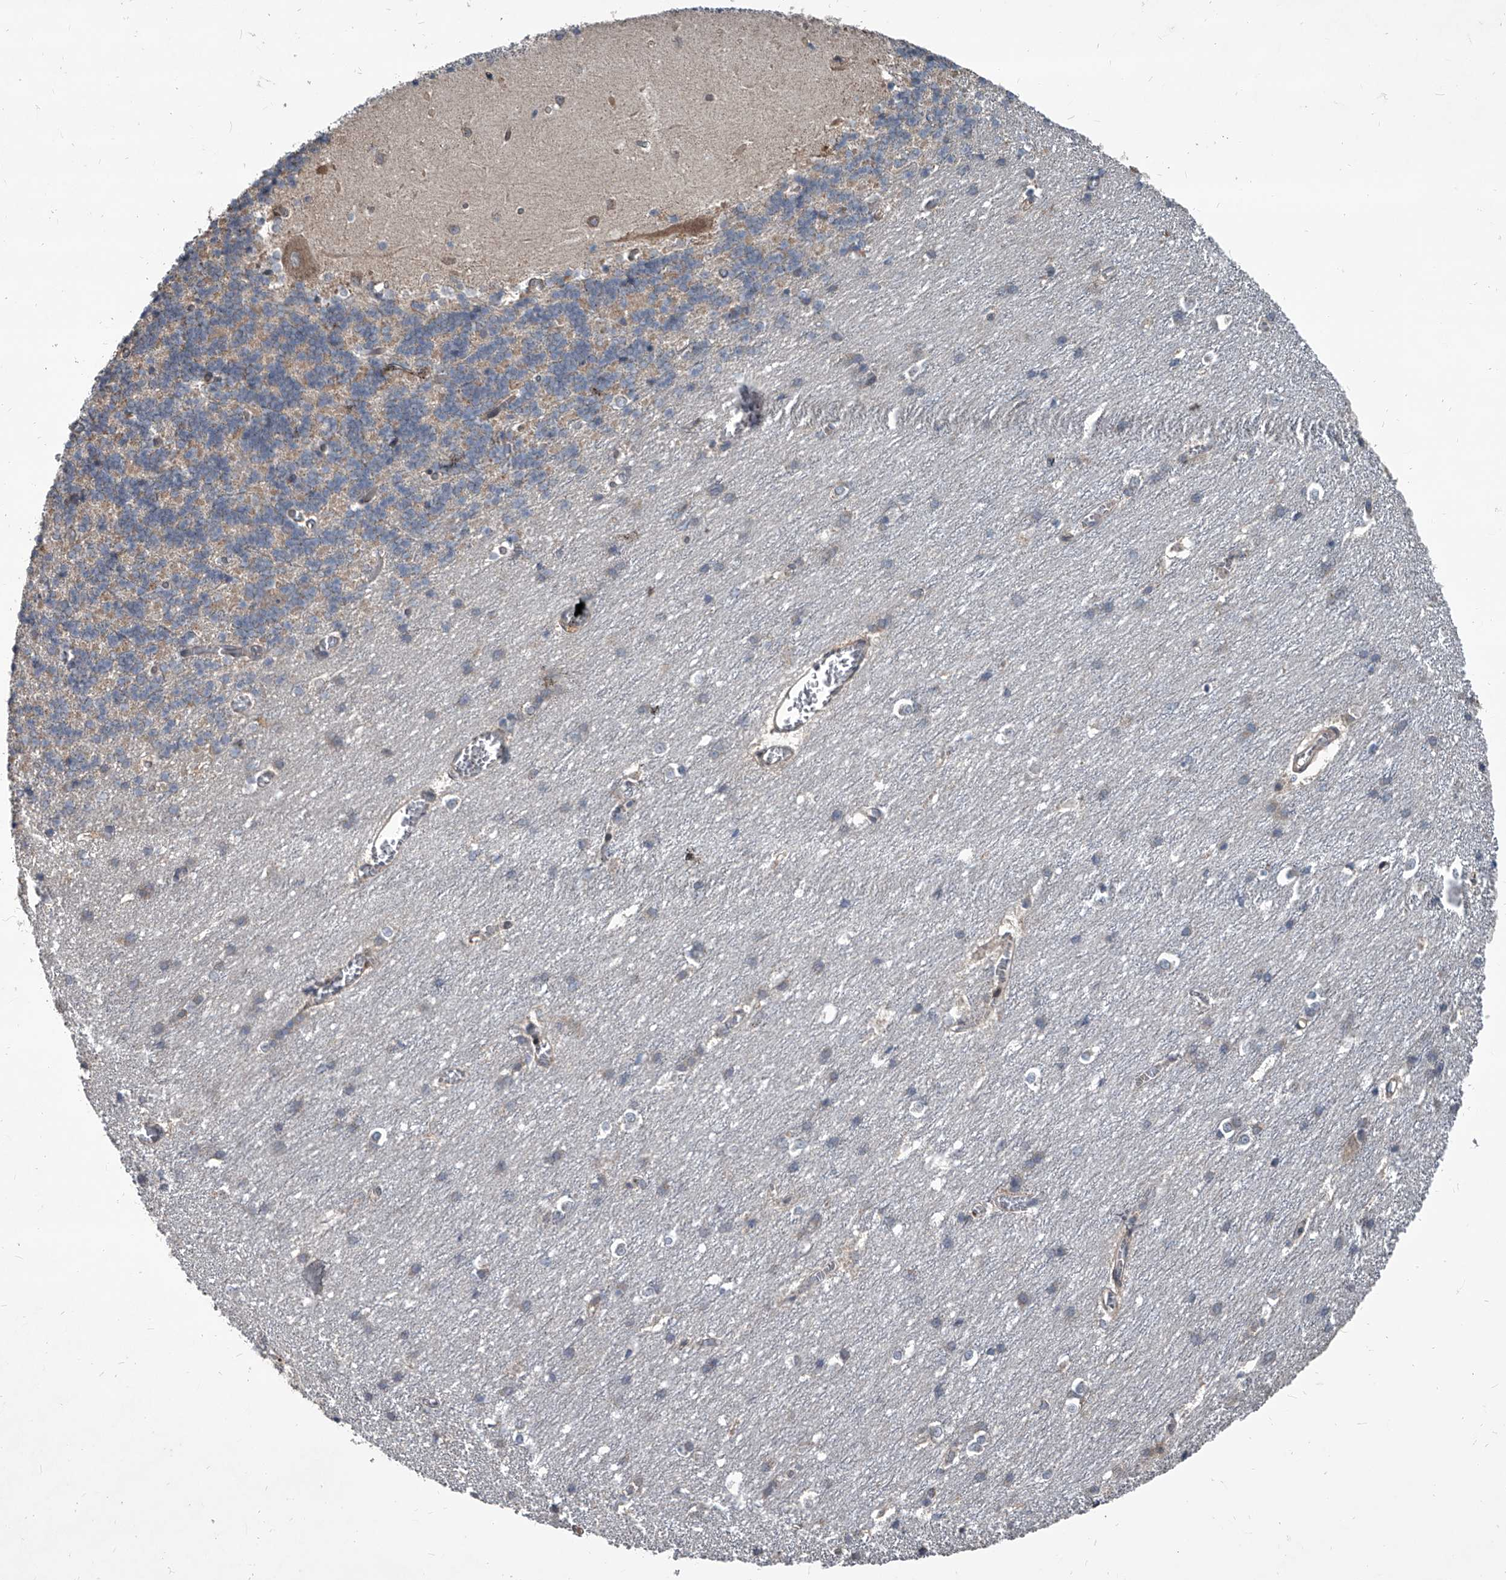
{"staining": {"intensity": "negative", "quantity": "none", "location": "none"}, "tissue": "cerebellum", "cell_type": "Cells in granular layer", "image_type": "normal", "snomed": [{"axis": "morphology", "description": "Normal tissue, NOS"}, {"axis": "topography", "description": "Cerebellum"}], "caption": "An IHC micrograph of normal cerebellum is shown. There is no staining in cells in granular layer of cerebellum.", "gene": "EVA1C", "patient": {"sex": "male", "age": 37}}